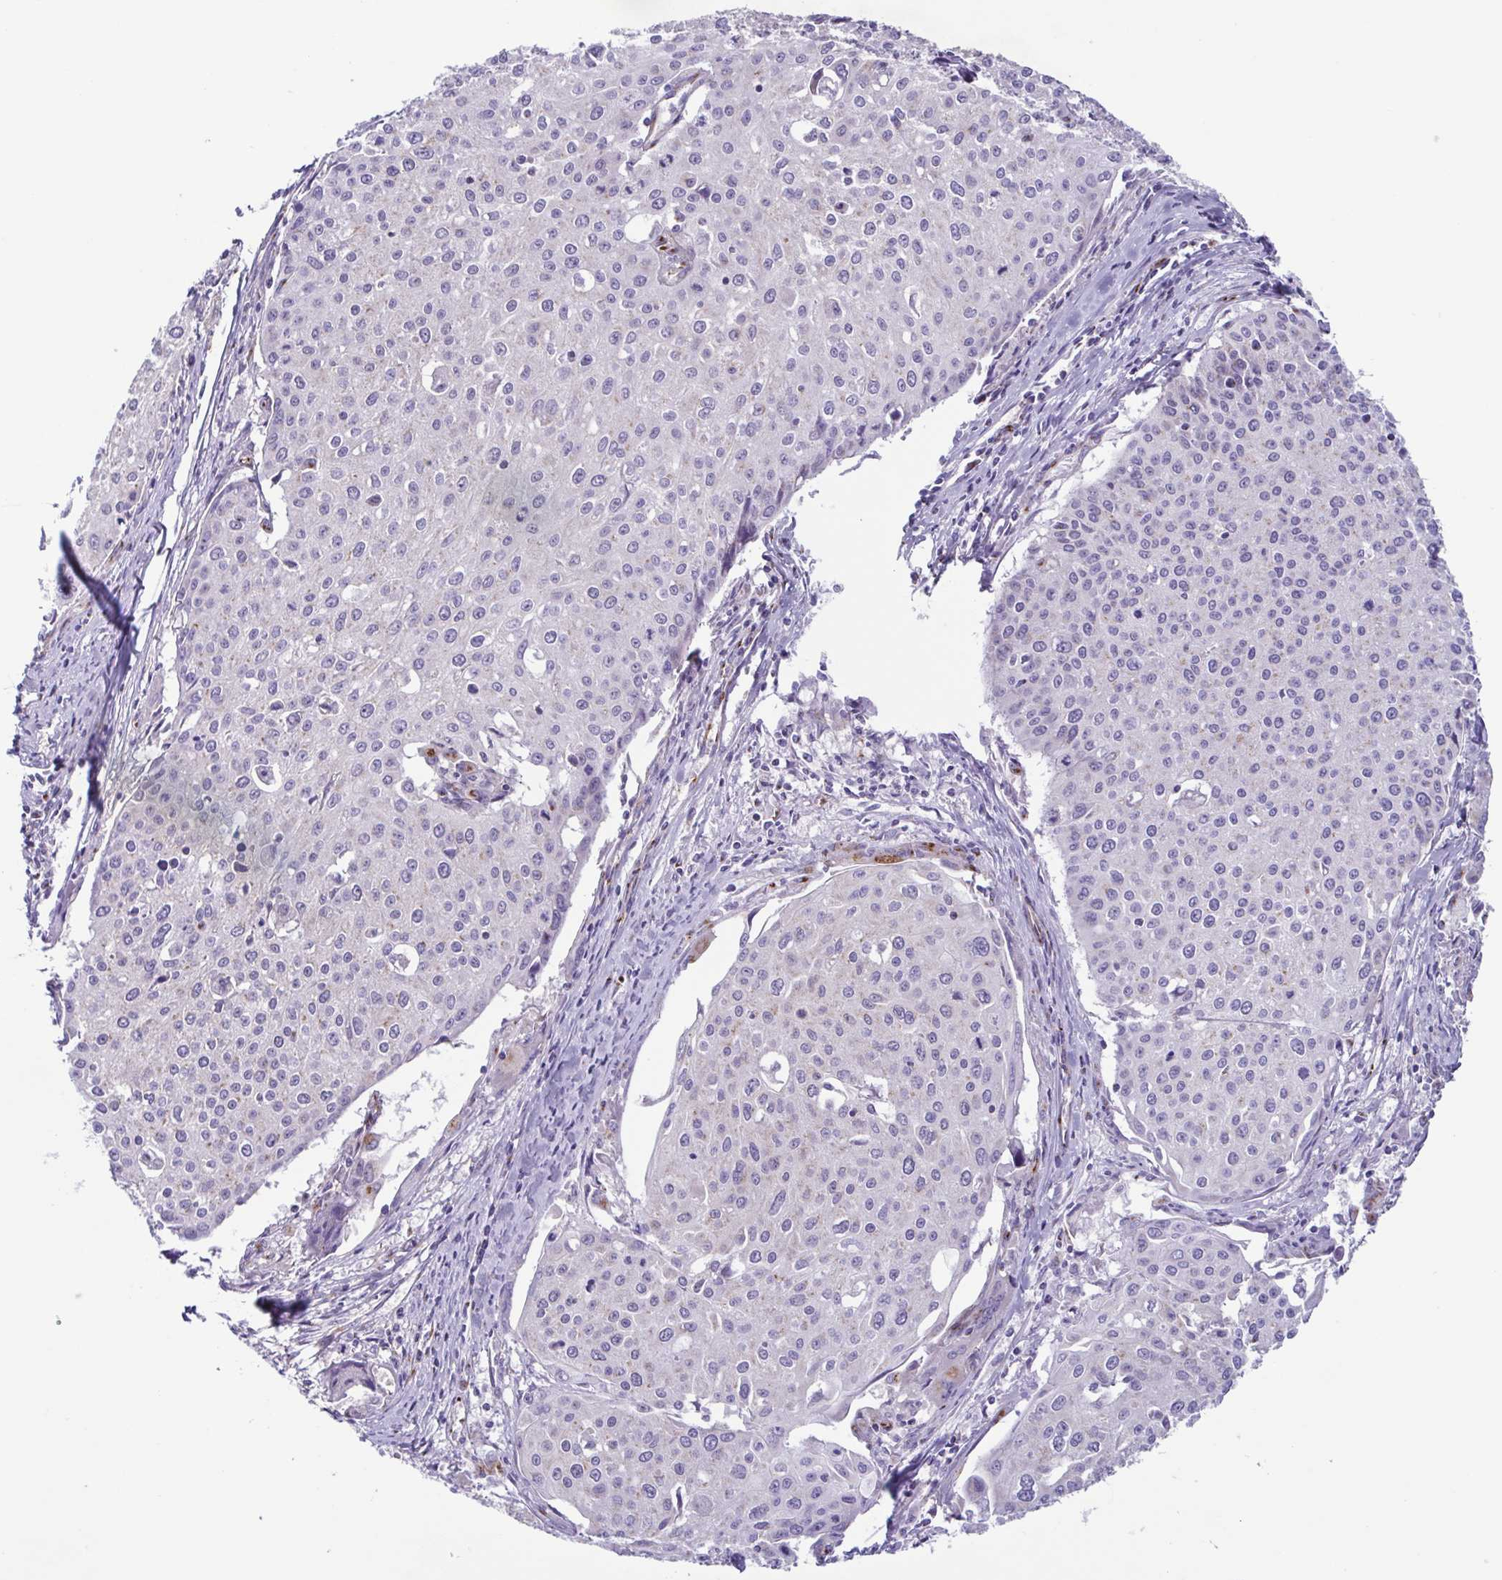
{"staining": {"intensity": "negative", "quantity": "none", "location": "none"}, "tissue": "cervical cancer", "cell_type": "Tumor cells", "image_type": "cancer", "snomed": [{"axis": "morphology", "description": "Squamous cell carcinoma, NOS"}, {"axis": "topography", "description": "Cervix"}], "caption": "This image is of squamous cell carcinoma (cervical) stained with immunohistochemistry to label a protein in brown with the nuclei are counter-stained blue. There is no staining in tumor cells. (Brightfield microscopy of DAB (3,3'-diaminobenzidine) immunohistochemistry (IHC) at high magnification).", "gene": "COL17A1", "patient": {"sex": "female", "age": 38}}